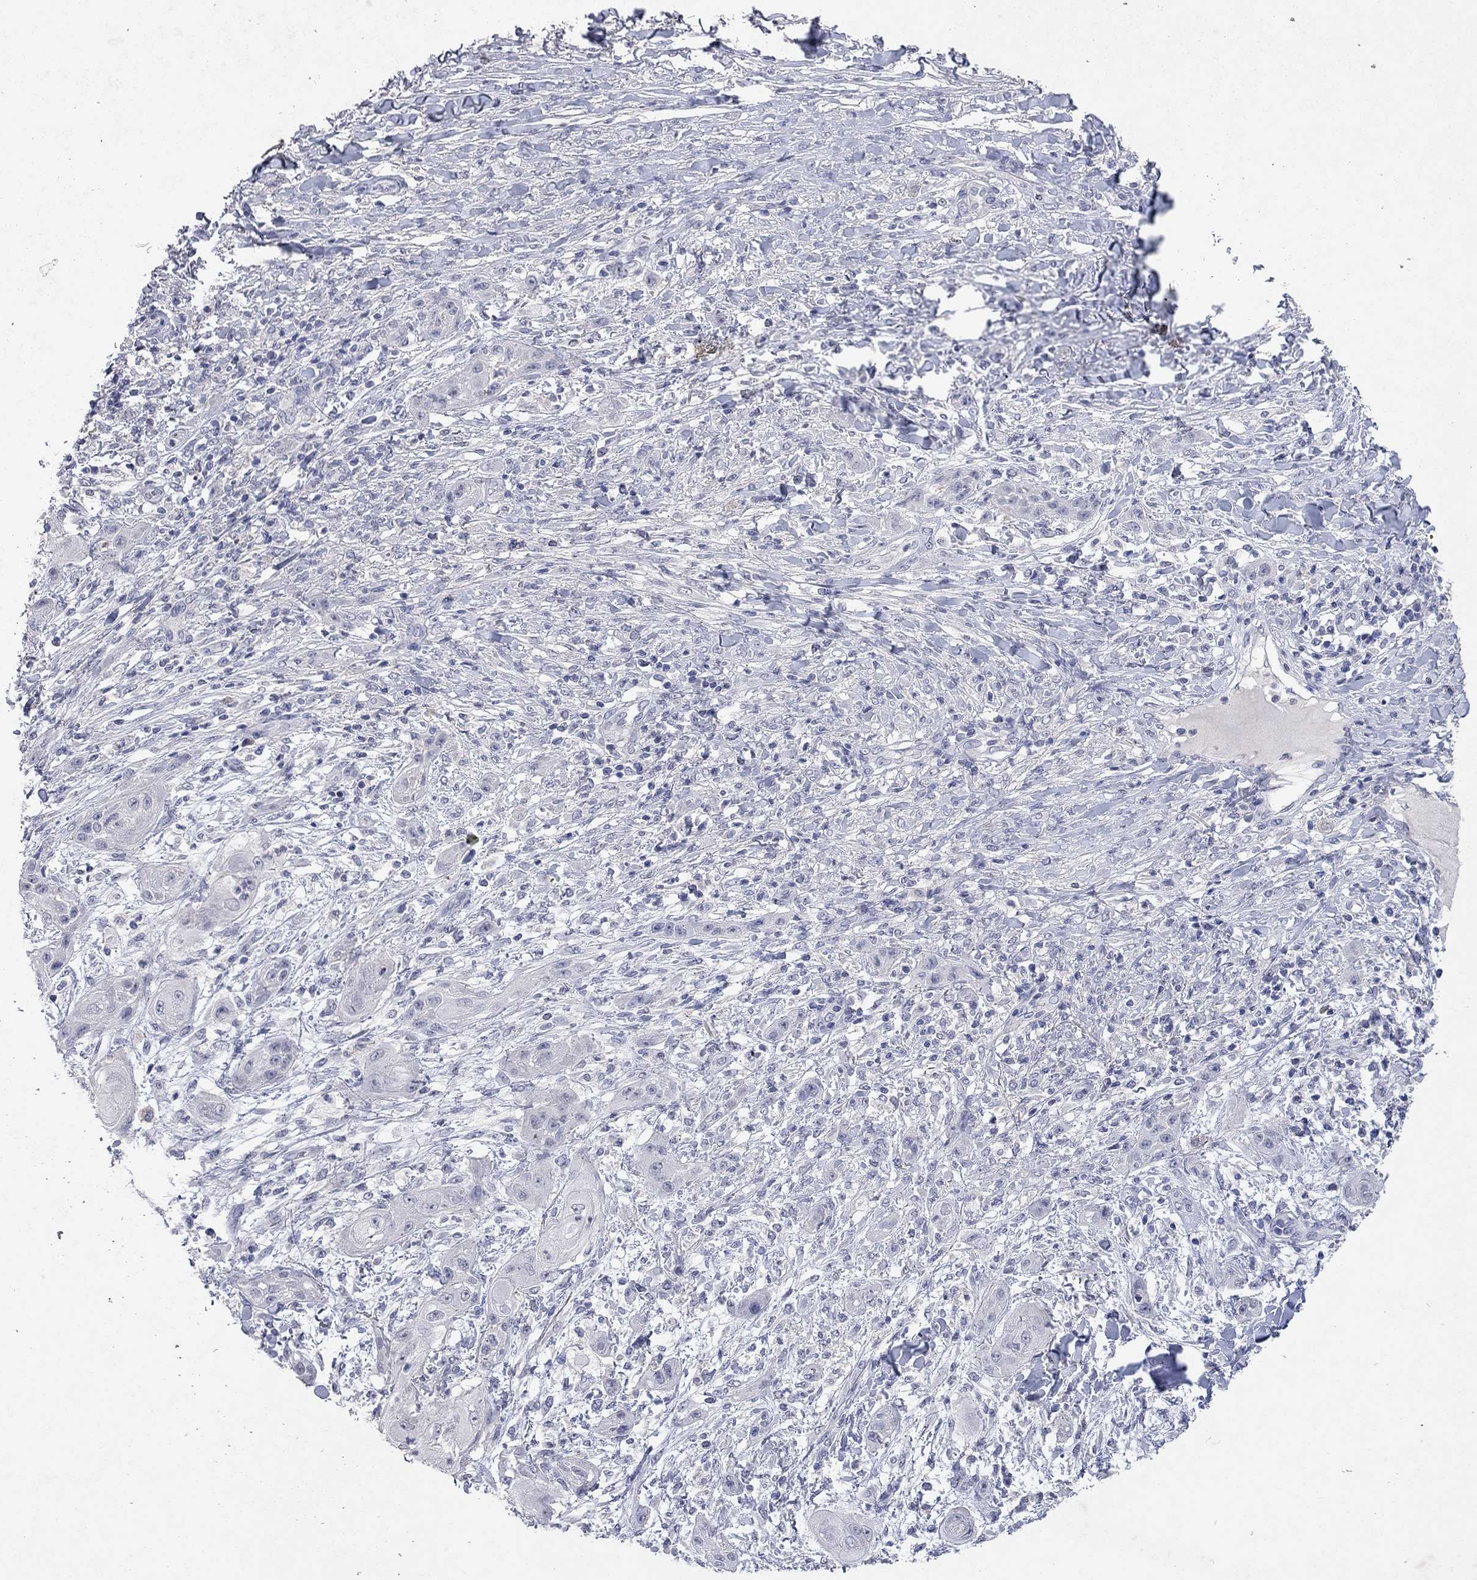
{"staining": {"intensity": "negative", "quantity": "none", "location": "none"}, "tissue": "skin cancer", "cell_type": "Tumor cells", "image_type": "cancer", "snomed": [{"axis": "morphology", "description": "Squamous cell carcinoma, NOS"}, {"axis": "topography", "description": "Skin"}], "caption": "Immunohistochemistry (IHC) micrograph of neoplastic tissue: squamous cell carcinoma (skin) stained with DAB reveals no significant protein expression in tumor cells.", "gene": "MMP13", "patient": {"sex": "male", "age": 62}}